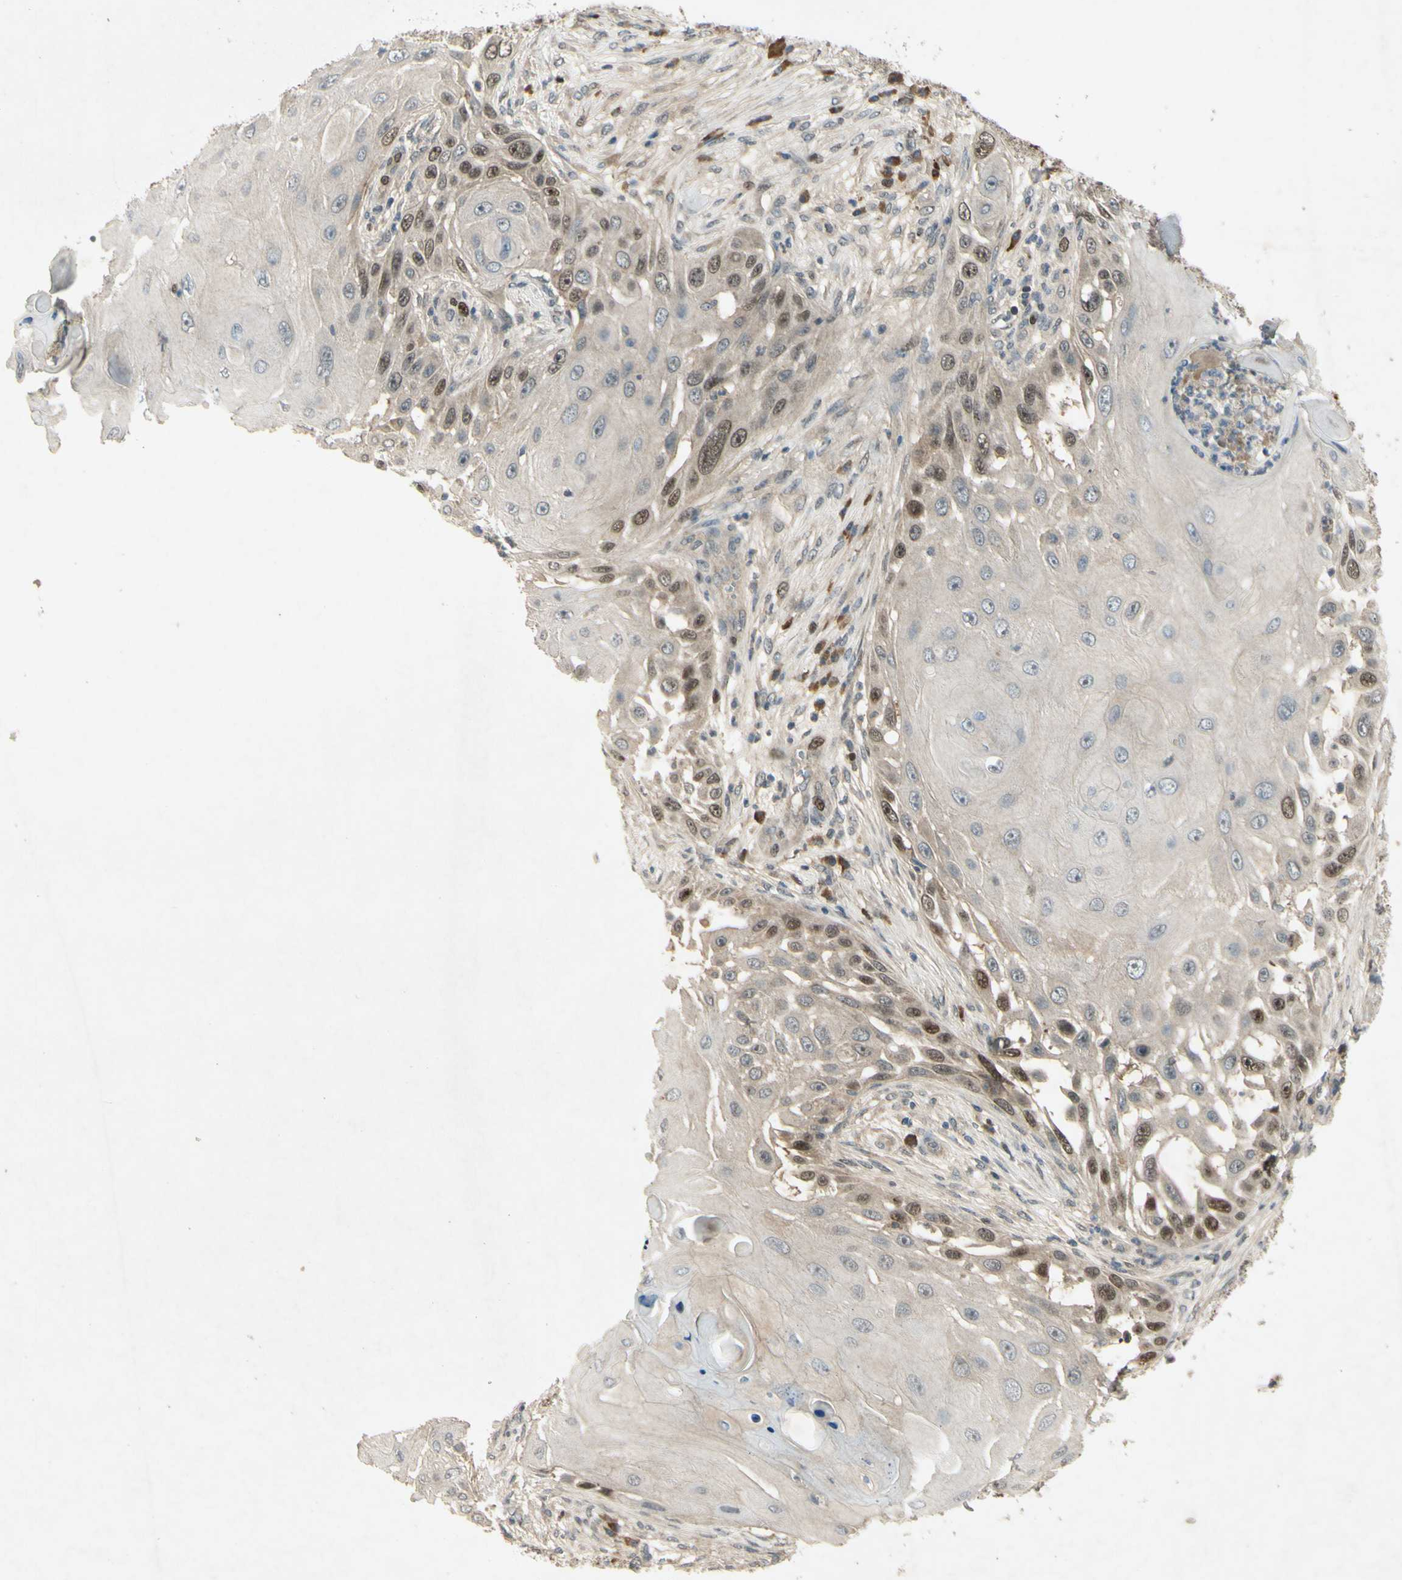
{"staining": {"intensity": "moderate", "quantity": "<25%", "location": "nuclear"}, "tissue": "skin cancer", "cell_type": "Tumor cells", "image_type": "cancer", "snomed": [{"axis": "morphology", "description": "Squamous cell carcinoma, NOS"}, {"axis": "topography", "description": "Skin"}], "caption": "Immunohistochemistry (DAB) staining of human skin squamous cell carcinoma displays moderate nuclear protein staining in approximately <25% of tumor cells.", "gene": "RAD18", "patient": {"sex": "female", "age": 44}}